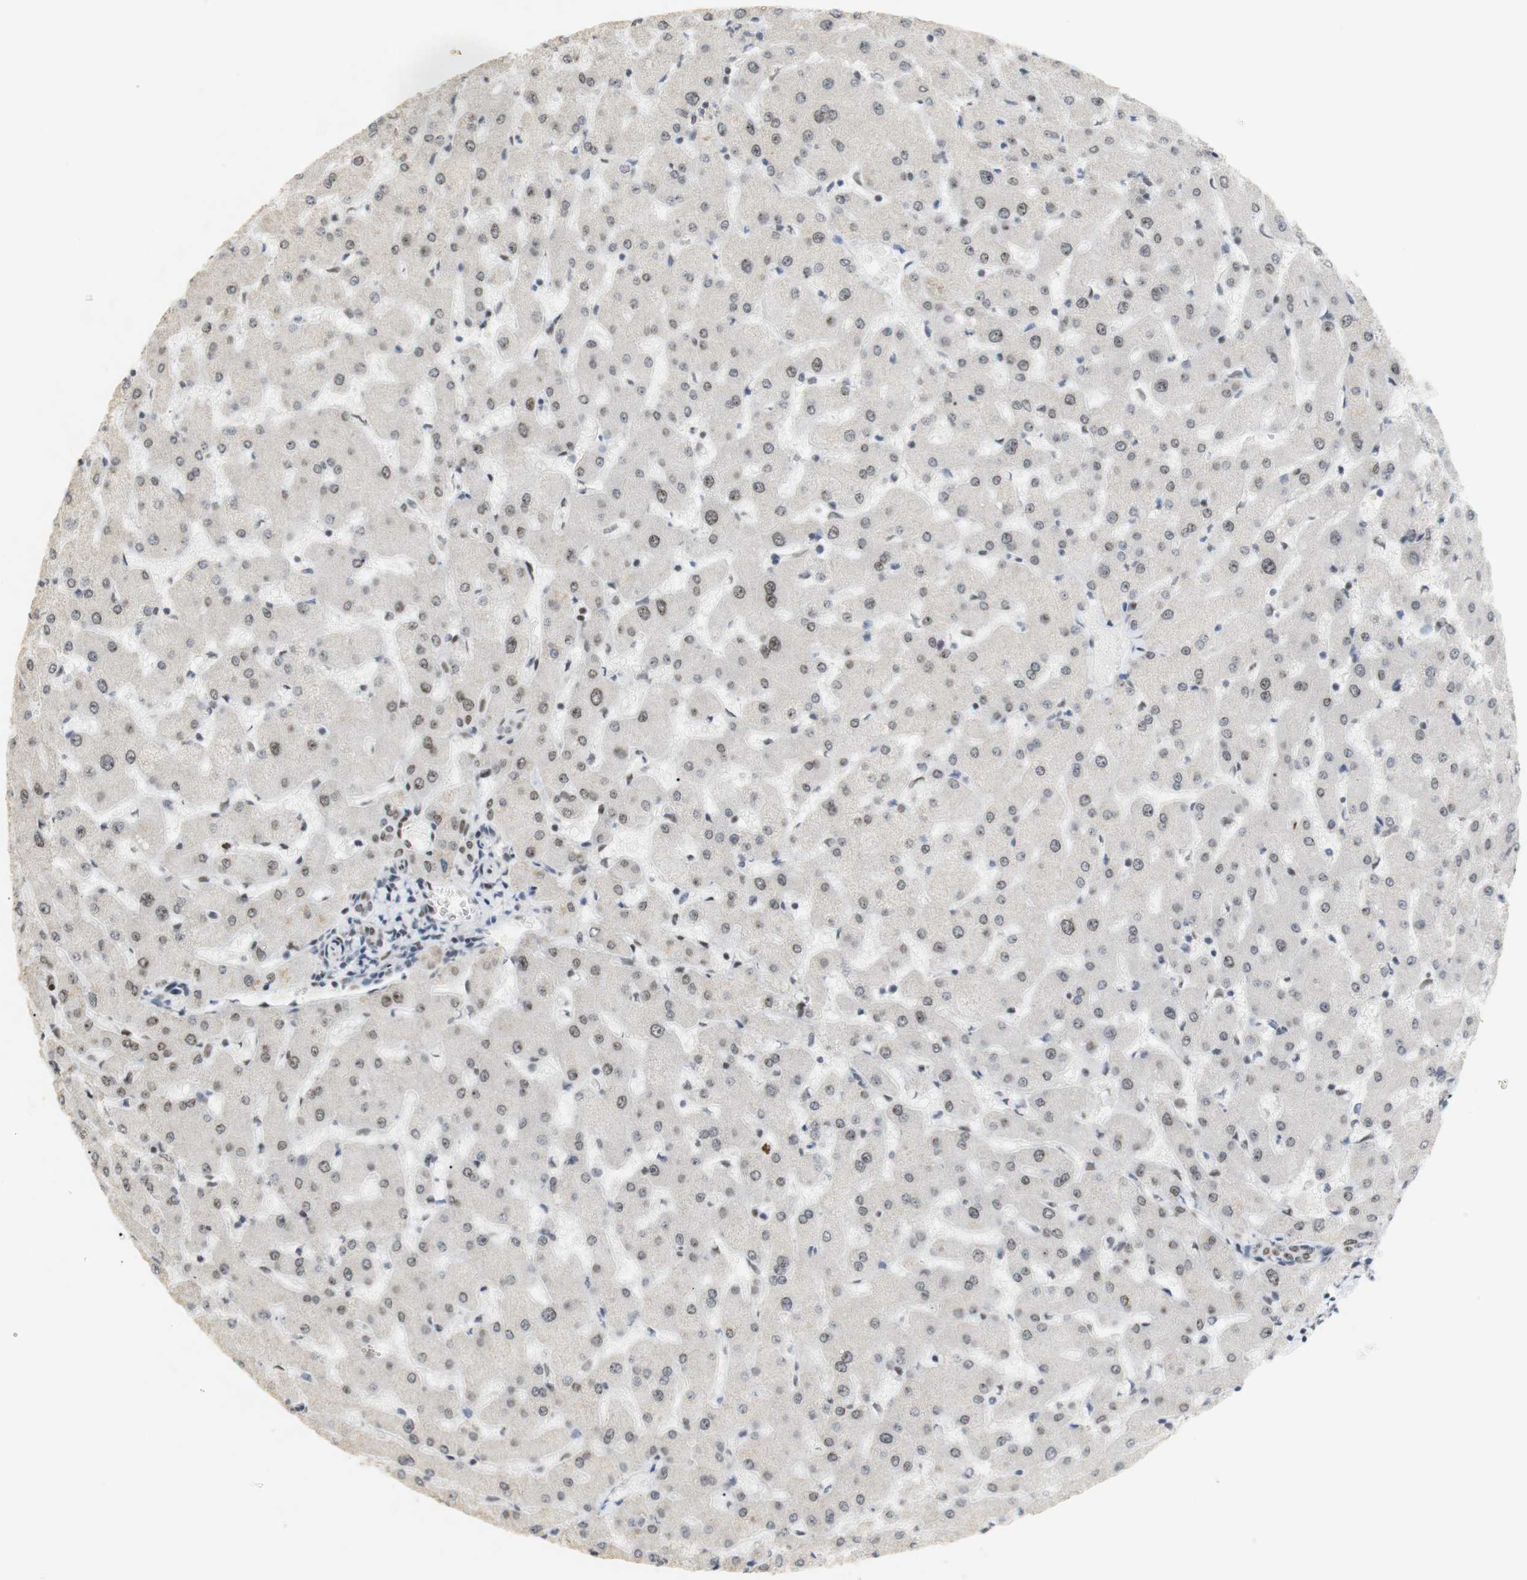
{"staining": {"intensity": "weak", "quantity": "25%-75%", "location": "nuclear"}, "tissue": "liver", "cell_type": "Cholangiocytes", "image_type": "normal", "snomed": [{"axis": "morphology", "description": "Normal tissue, NOS"}, {"axis": "topography", "description": "Liver"}], "caption": "Immunohistochemical staining of normal human liver exhibits low levels of weak nuclear positivity in approximately 25%-75% of cholangiocytes. The staining was performed using DAB (3,3'-diaminobenzidine) to visualize the protein expression in brown, while the nuclei were stained in blue with hematoxylin (Magnification: 20x).", "gene": "BMI1", "patient": {"sex": "female", "age": 63}}